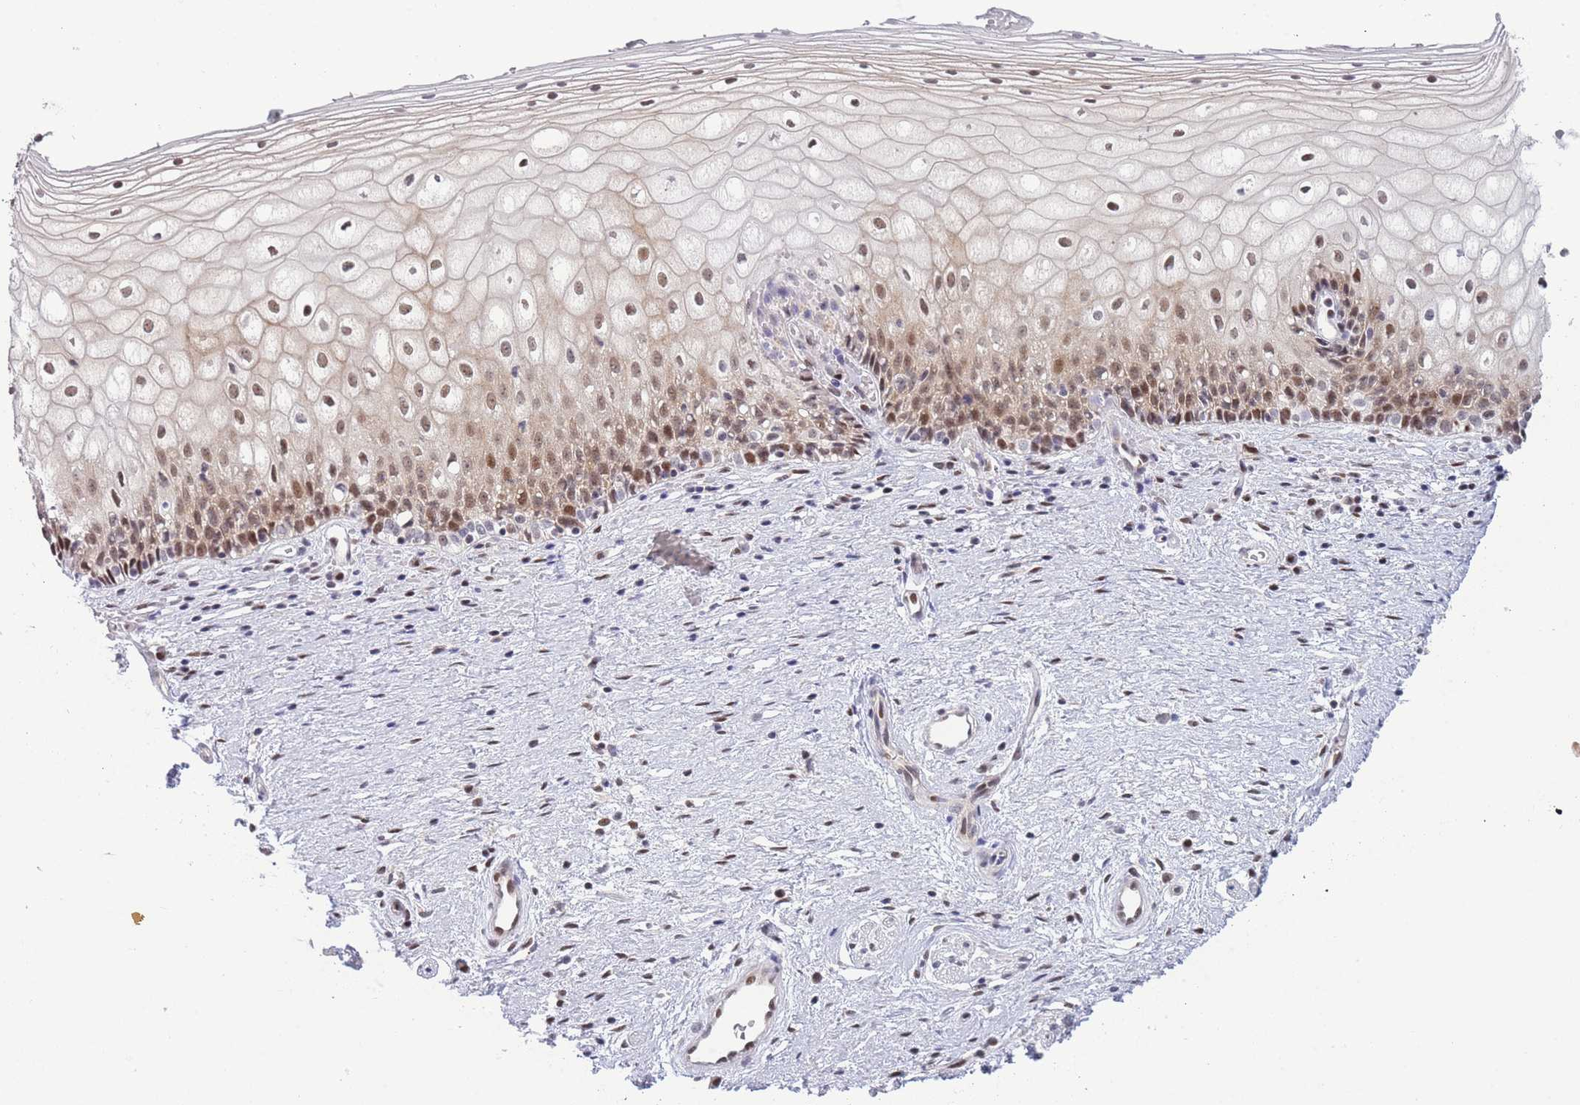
{"staining": {"intensity": "moderate", "quantity": ">75%", "location": "nuclear"}, "tissue": "vagina", "cell_type": "Squamous epithelial cells", "image_type": "normal", "snomed": [{"axis": "morphology", "description": "Normal tissue, NOS"}, {"axis": "topography", "description": "Vagina"}], "caption": "High-power microscopy captured an IHC micrograph of benign vagina, revealing moderate nuclear staining in about >75% of squamous epithelial cells. Nuclei are stained in blue.", "gene": "DEAF1", "patient": {"sex": "female", "age": 60}}